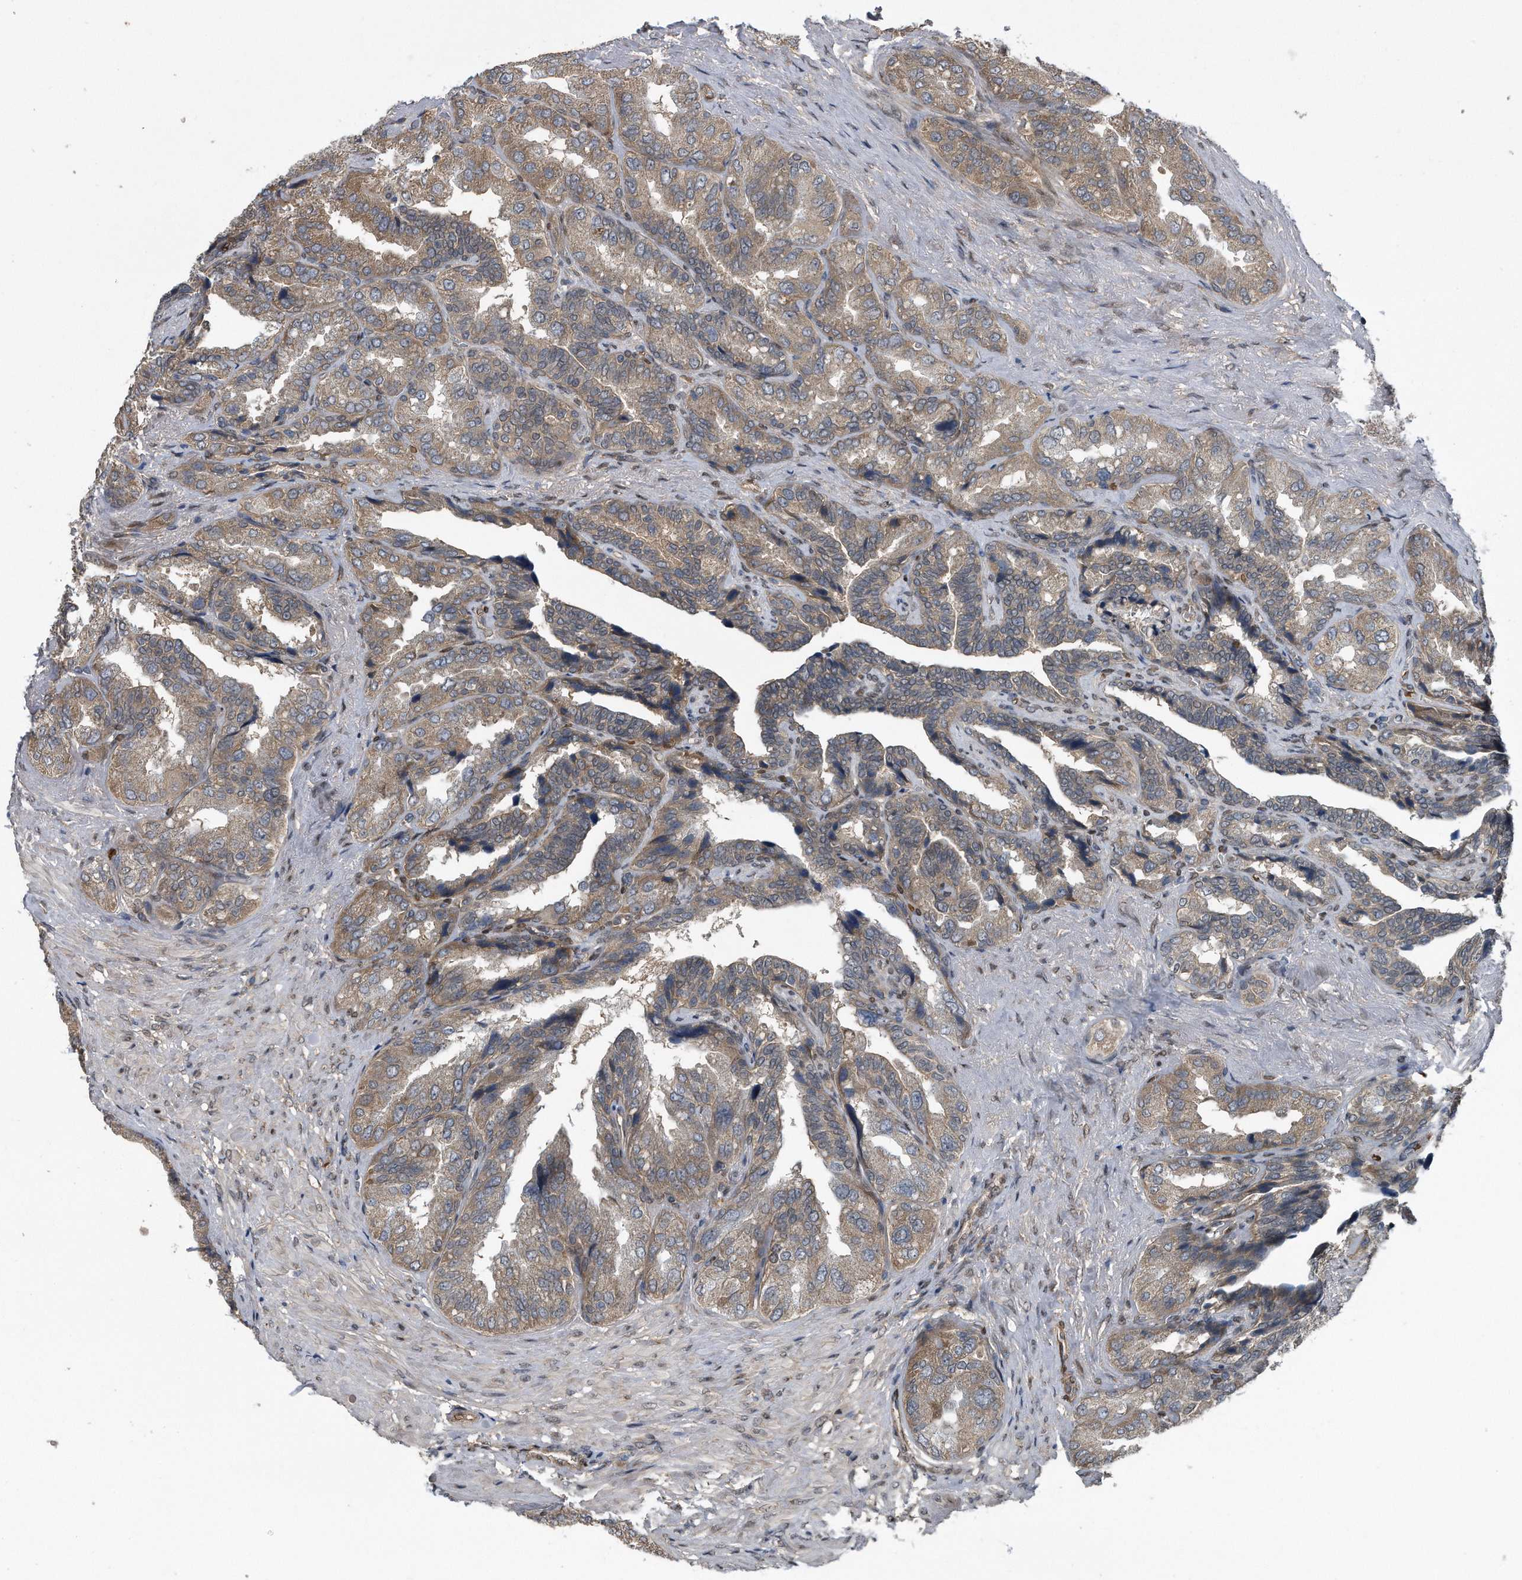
{"staining": {"intensity": "moderate", "quantity": ">75%", "location": "cytoplasmic/membranous"}, "tissue": "seminal vesicle", "cell_type": "Glandular cells", "image_type": "normal", "snomed": [{"axis": "morphology", "description": "Normal tissue, NOS"}, {"axis": "topography", "description": "Seminal veicle"}, {"axis": "topography", "description": "Peripheral nerve tissue"}], "caption": "Protein expression by immunohistochemistry (IHC) reveals moderate cytoplasmic/membranous positivity in about >75% of glandular cells in normal seminal vesicle.", "gene": "ZNF79", "patient": {"sex": "male", "age": 63}}